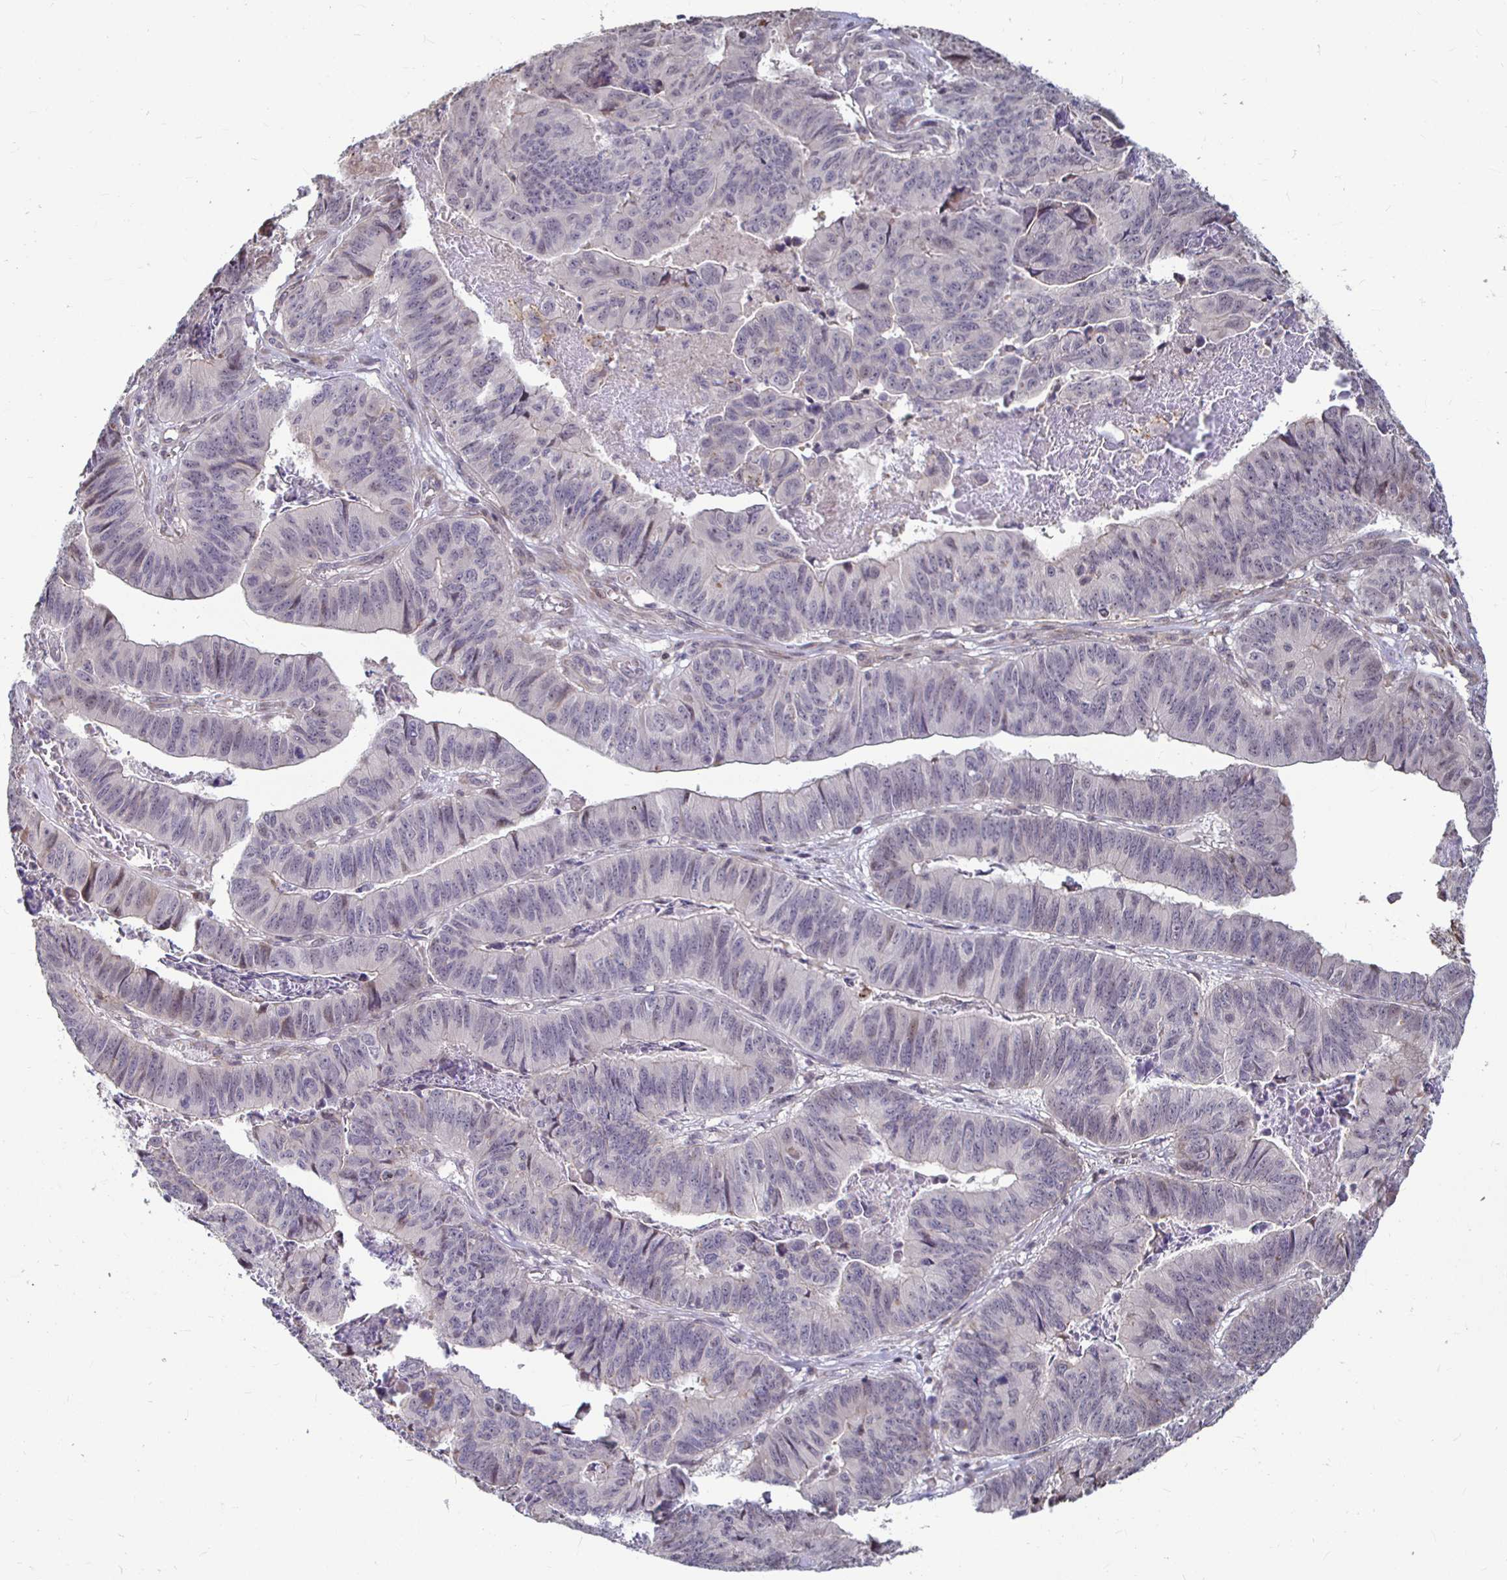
{"staining": {"intensity": "weak", "quantity": "<25%", "location": "cytoplasmic/membranous"}, "tissue": "stomach cancer", "cell_type": "Tumor cells", "image_type": "cancer", "snomed": [{"axis": "morphology", "description": "Adenocarcinoma, NOS"}, {"axis": "topography", "description": "Stomach, lower"}], "caption": "Tumor cells are negative for protein expression in human stomach cancer (adenocarcinoma). Nuclei are stained in blue.", "gene": "CAPN11", "patient": {"sex": "male", "age": 77}}